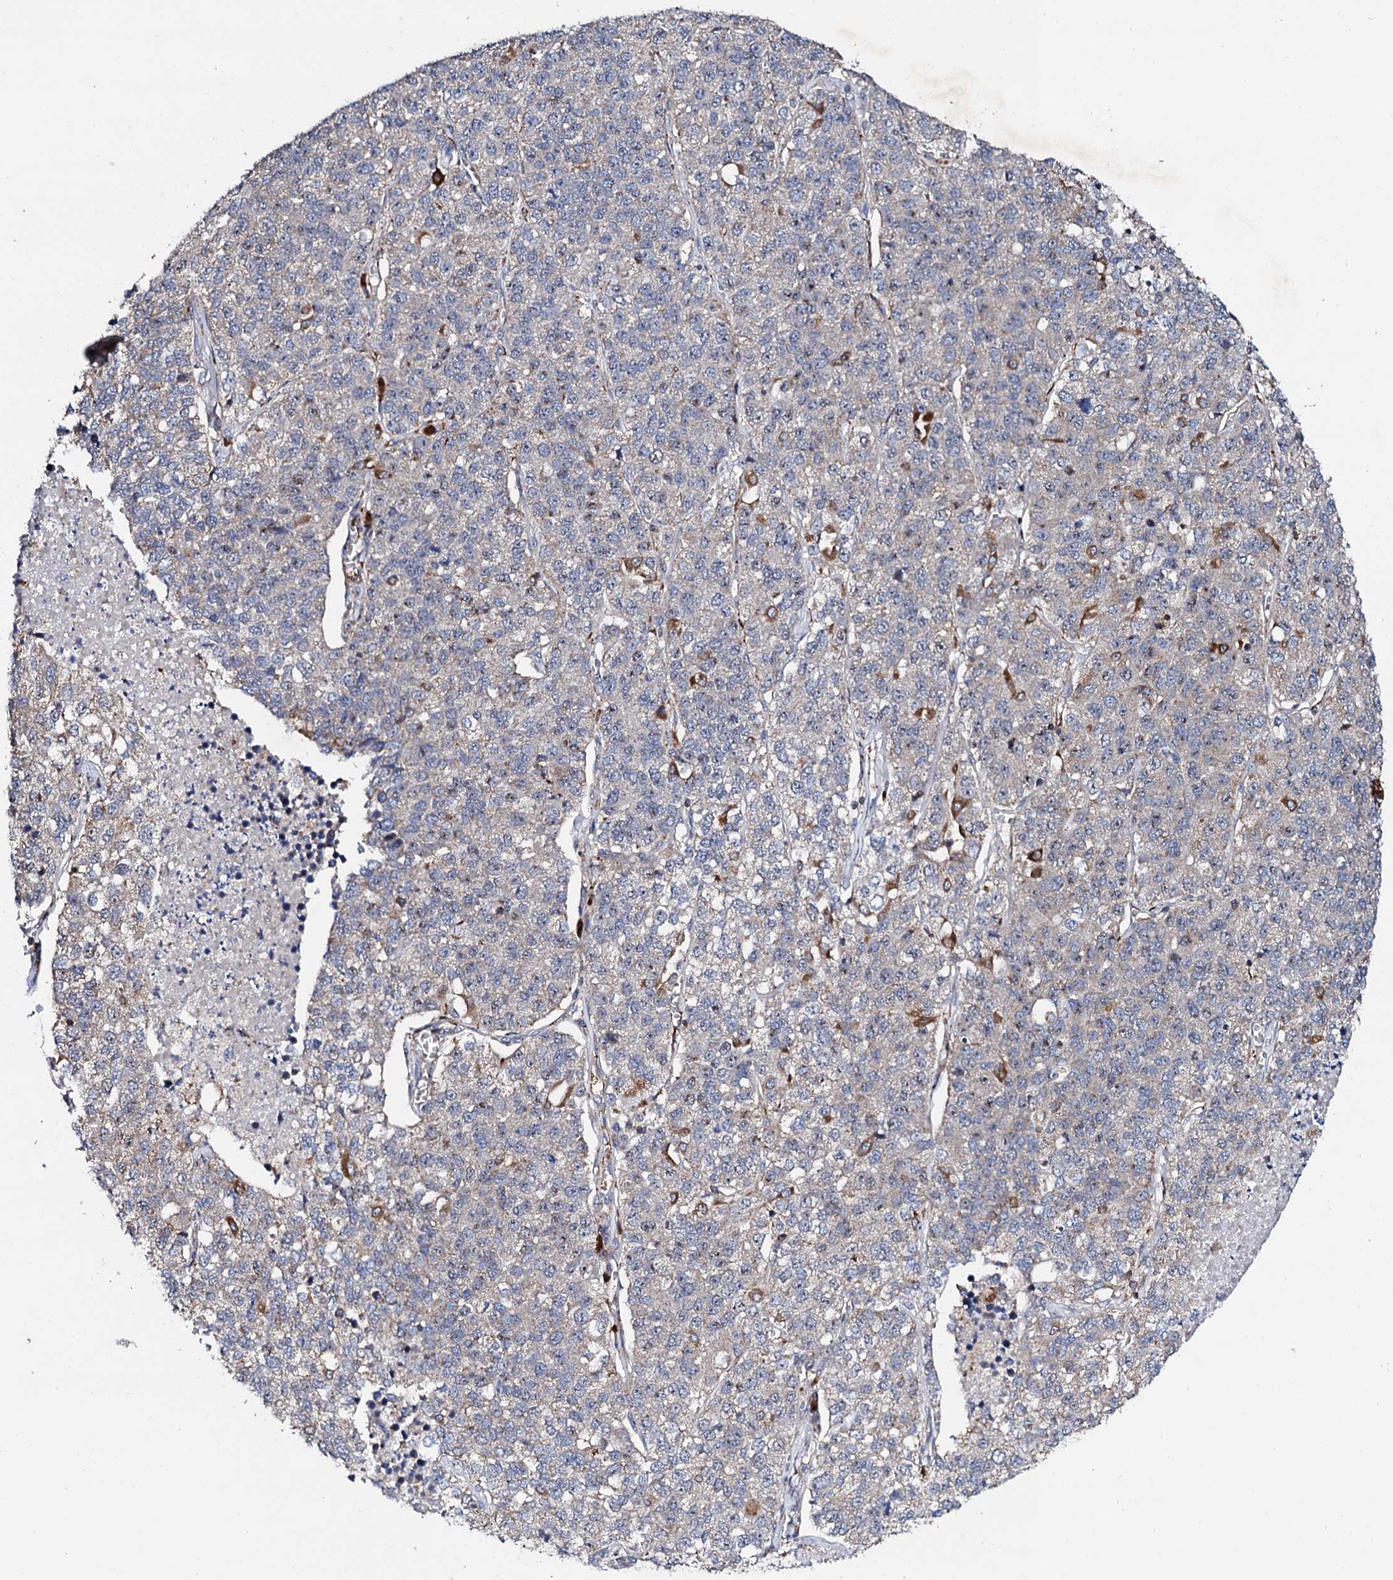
{"staining": {"intensity": "negative", "quantity": "none", "location": "none"}, "tissue": "lung cancer", "cell_type": "Tumor cells", "image_type": "cancer", "snomed": [{"axis": "morphology", "description": "Adenocarcinoma, NOS"}, {"axis": "topography", "description": "Lung"}], "caption": "High power microscopy histopathology image of an immunohistochemistry histopathology image of lung cancer, revealing no significant positivity in tumor cells.", "gene": "GTPBP4", "patient": {"sex": "male", "age": 49}}